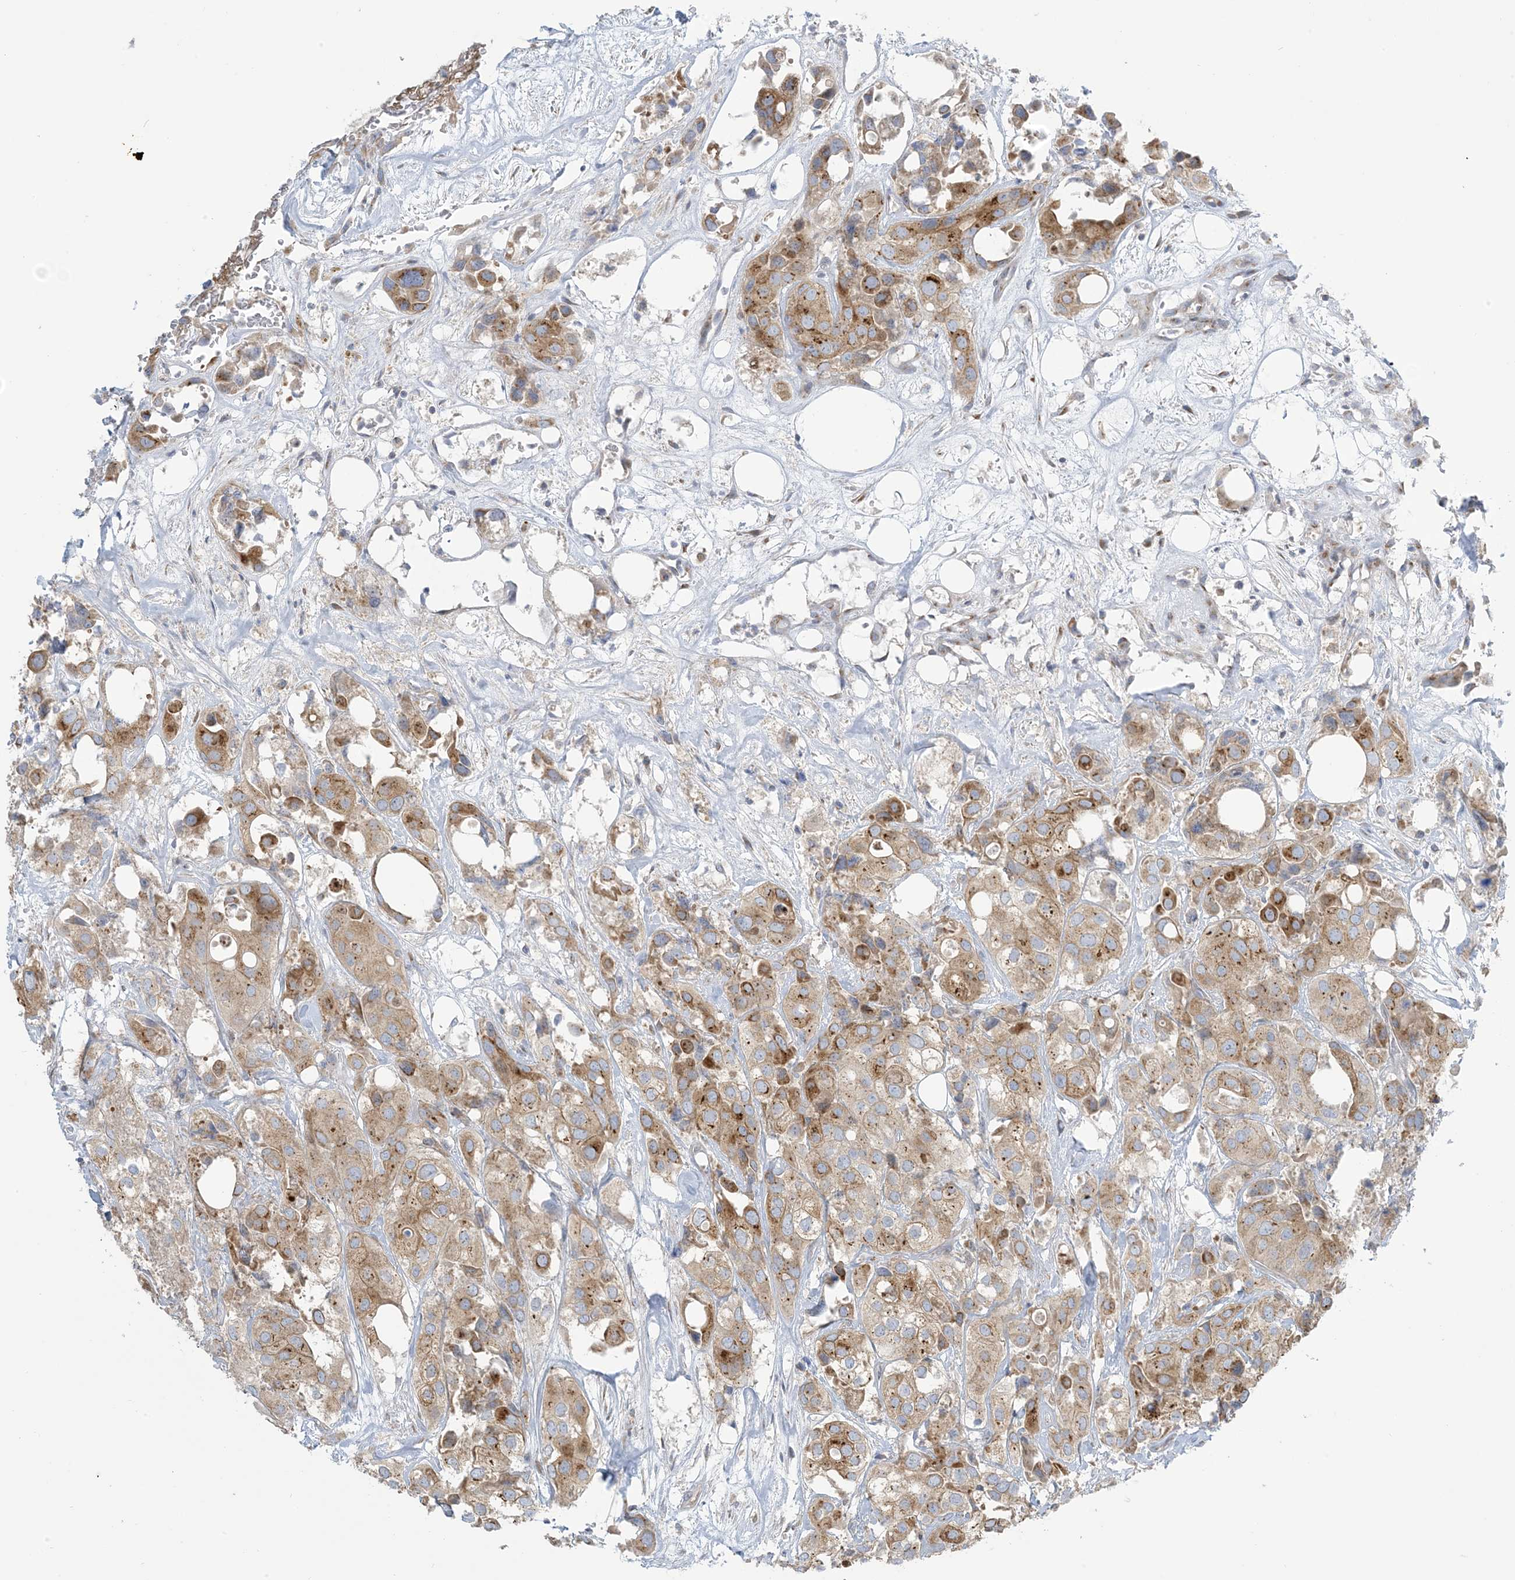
{"staining": {"intensity": "moderate", "quantity": ">75%", "location": "cytoplasmic/membranous"}, "tissue": "urothelial cancer", "cell_type": "Tumor cells", "image_type": "cancer", "snomed": [{"axis": "morphology", "description": "Urothelial carcinoma, High grade"}, {"axis": "topography", "description": "Urinary bladder"}], "caption": "Urothelial cancer was stained to show a protein in brown. There is medium levels of moderate cytoplasmic/membranous positivity in about >75% of tumor cells.", "gene": "AFTPH", "patient": {"sex": "male", "age": 64}}